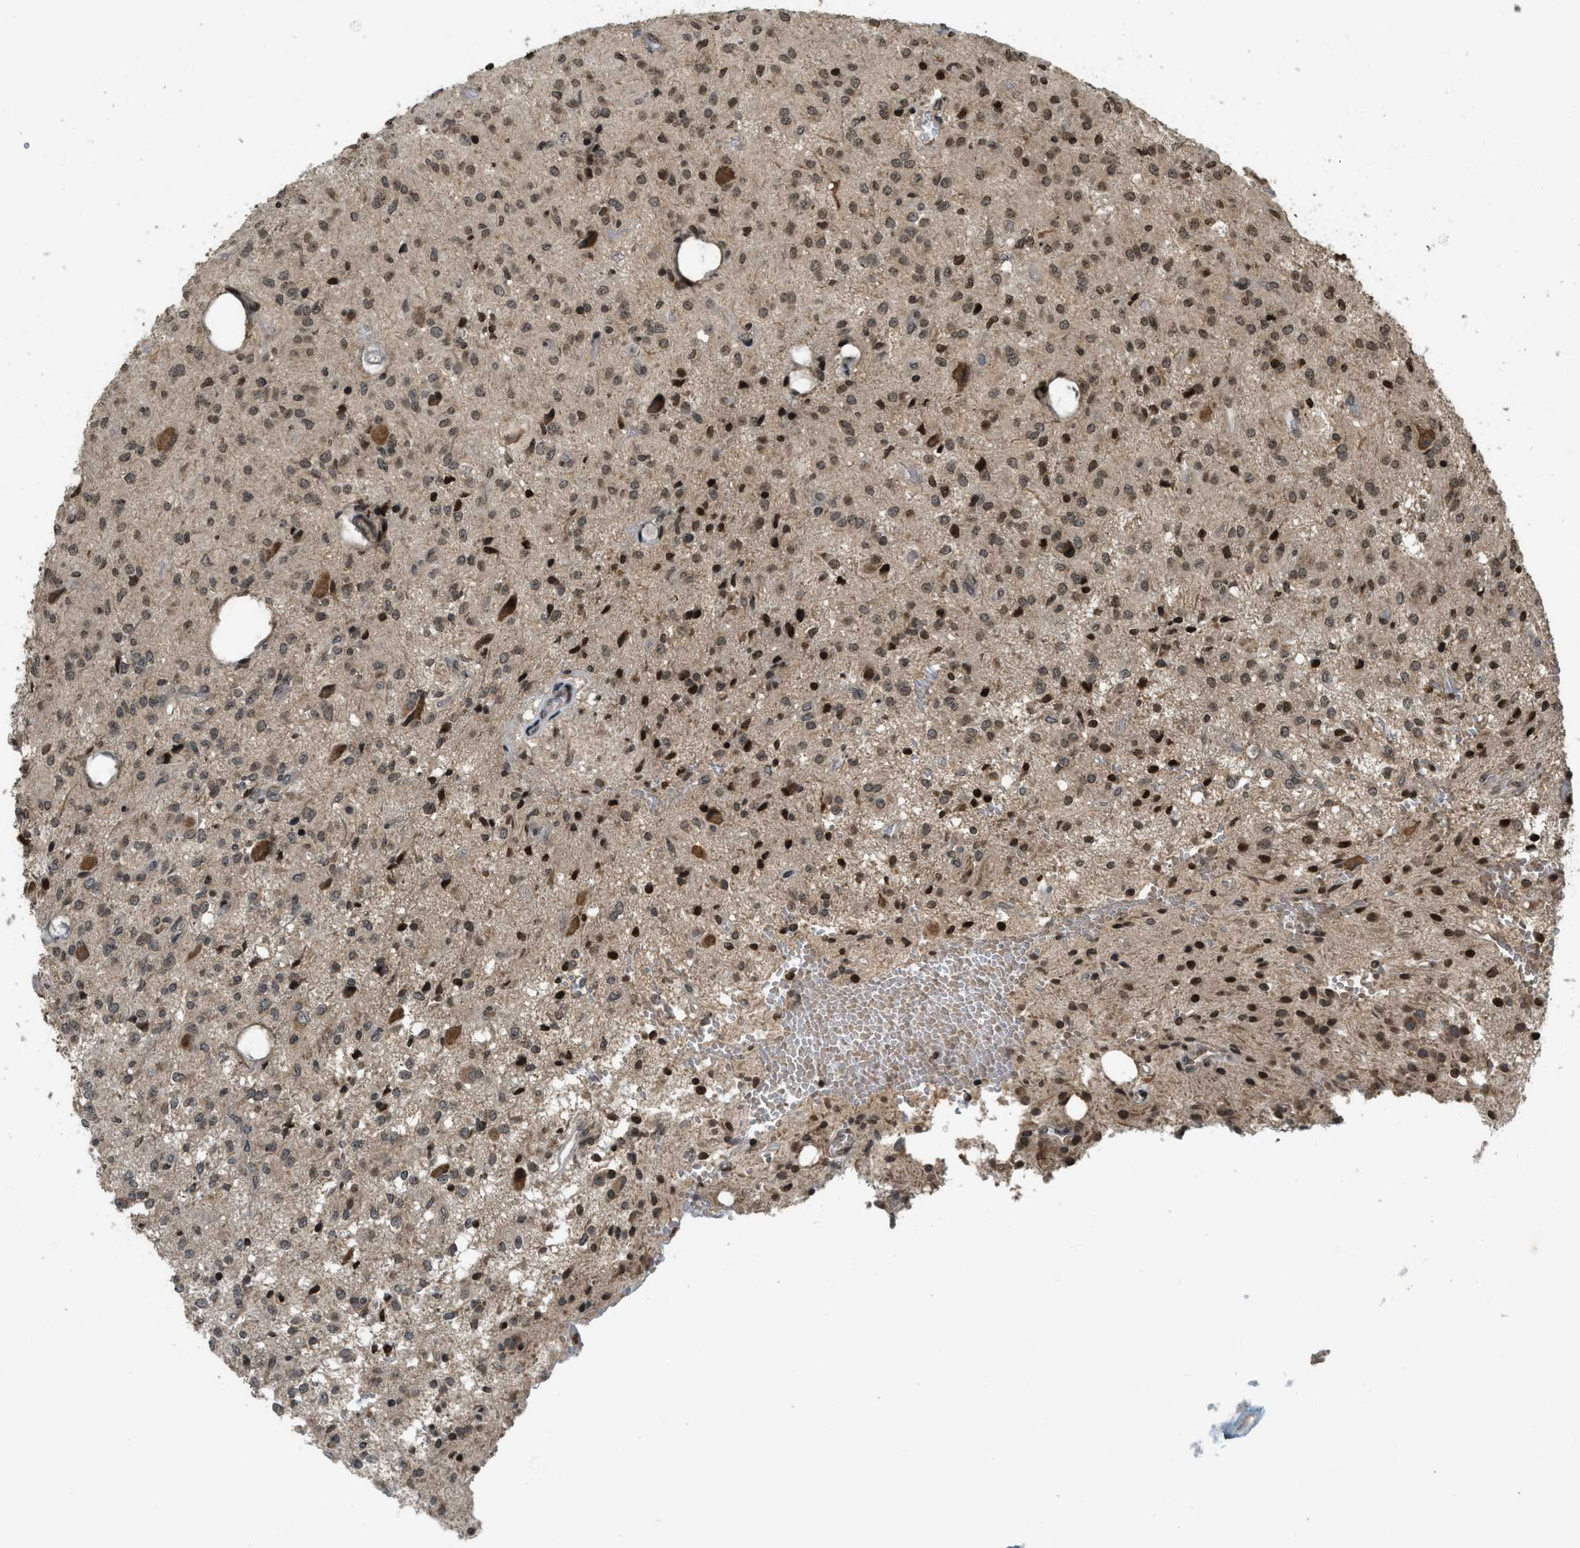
{"staining": {"intensity": "moderate", "quantity": "25%-75%", "location": "nuclear"}, "tissue": "glioma", "cell_type": "Tumor cells", "image_type": "cancer", "snomed": [{"axis": "morphology", "description": "Glioma, malignant, High grade"}, {"axis": "topography", "description": "Brain"}], "caption": "This photomicrograph demonstrates immunohistochemistry staining of high-grade glioma (malignant), with medium moderate nuclear staining in approximately 25%-75% of tumor cells.", "gene": "SIAH1", "patient": {"sex": "female", "age": 59}}